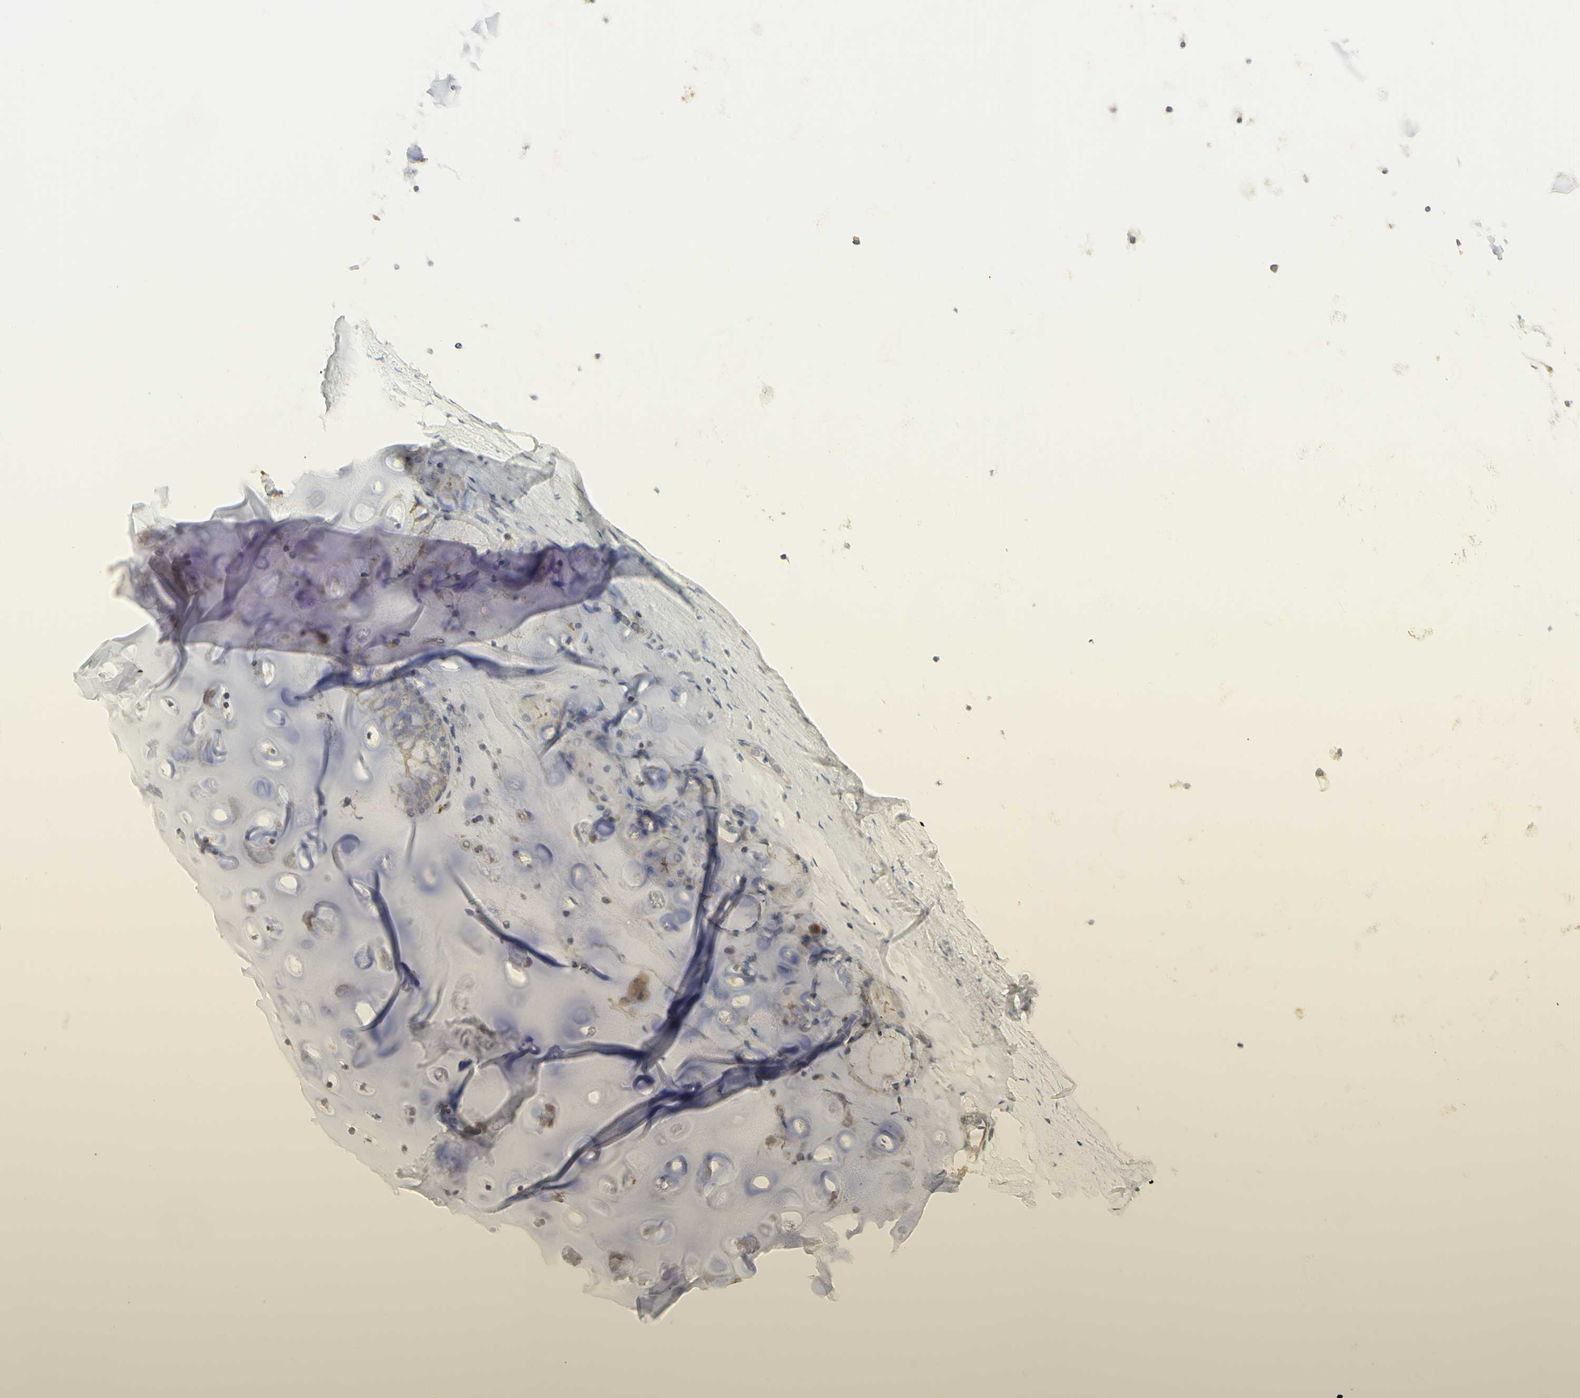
{"staining": {"intensity": "weak", "quantity": "25%-75%", "location": "cytoplasmic/membranous"}, "tissue": "adipose tissue", "cell_type": "Adipocytes", "image_type": "normal", "snomed": [{"axis": "morphology", "description": "Normal tissue, NOS"}, {"axis": "topography", "description": "Bronchus"}], "caption": "A brown stain highlights weak cytoplasmic/membranous staining of a protein in adipocytes of normal adipose tissue.", "gene": "KIF11", "patient": {"sex": "female", "age": 73}}